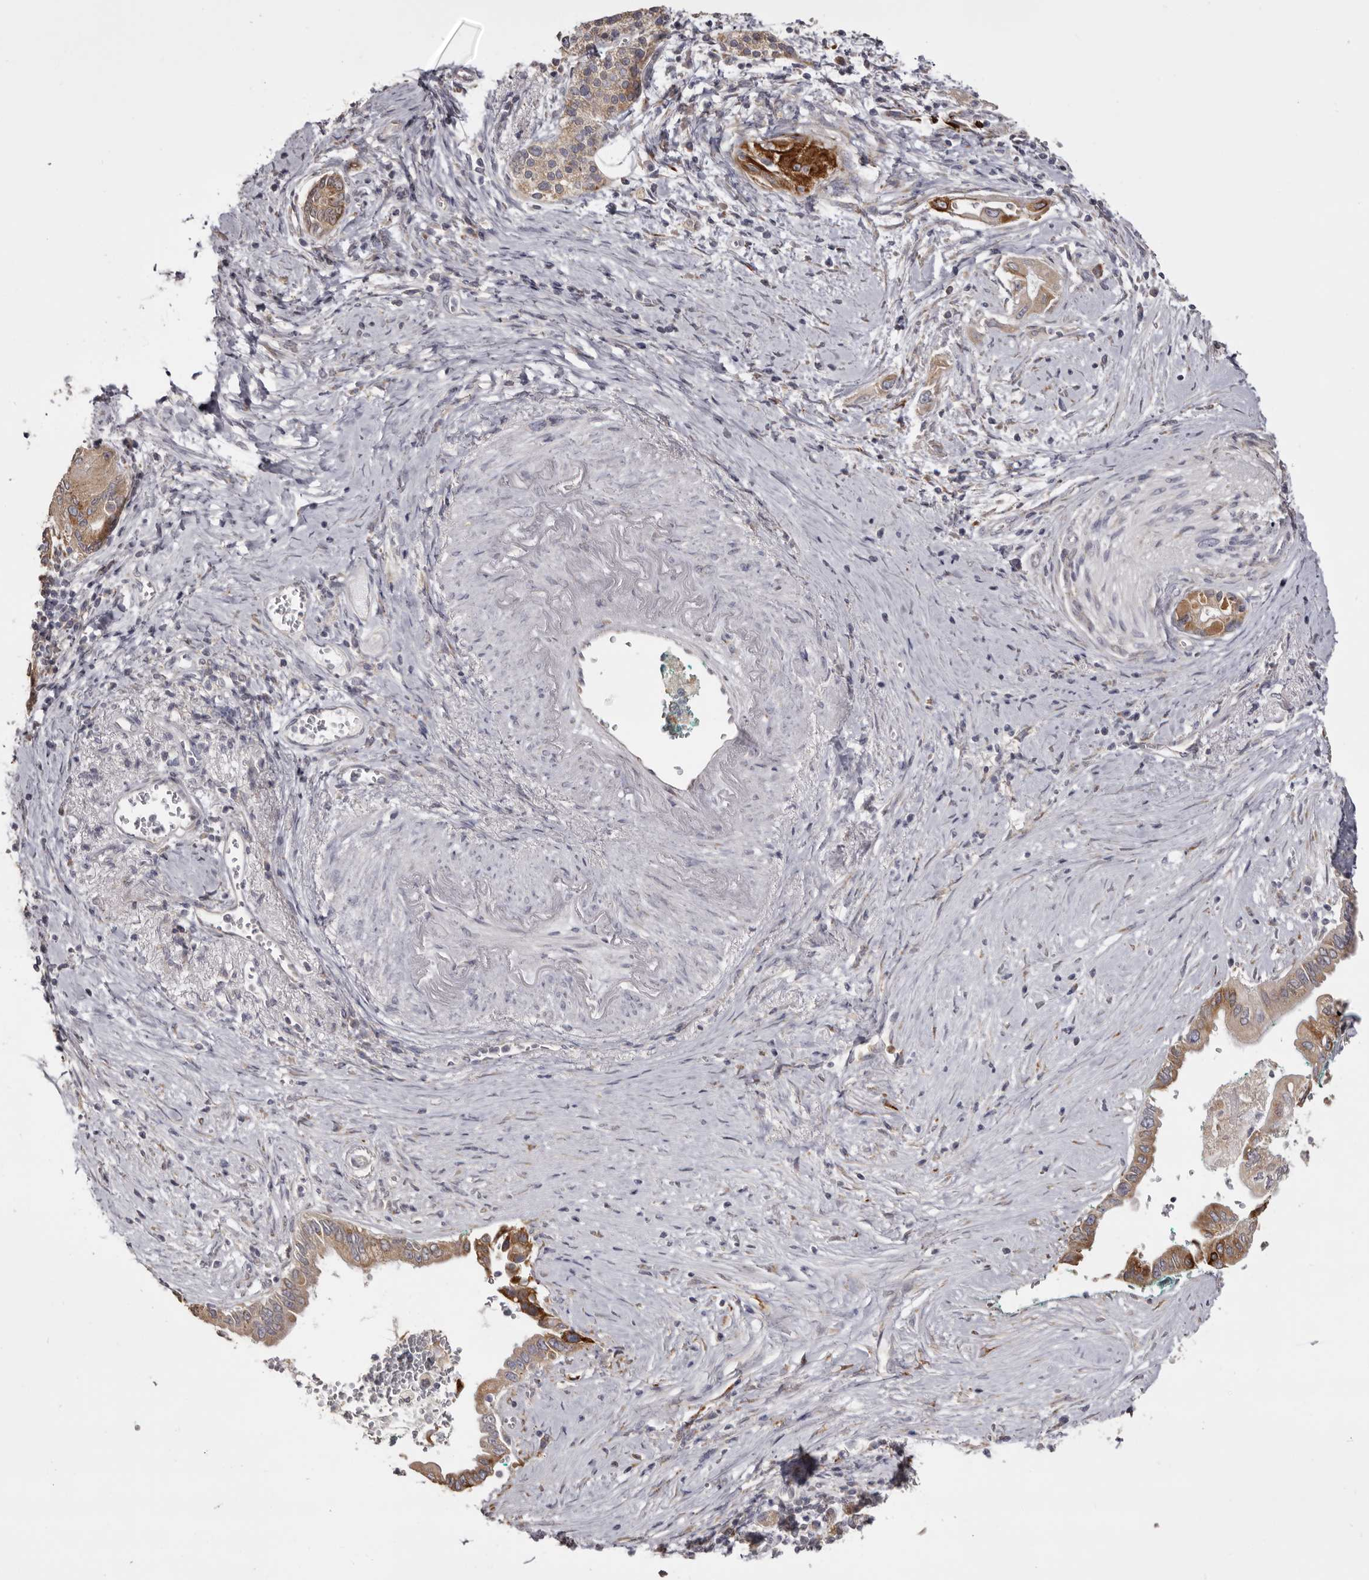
{"staining": {"intensity": "moderate", "quantity": ">75%", "location": "cytoplasmic/membranous"}, "tissue": "pancreatic cancer", "cell_type": "Tumor cells", "image_type": "cancer", "snomed": [{"axis": "morphology", "description": "Adenocarcinoma, NOS"}, {"axis": "topography", "description": "Pancreas"}], "caption": "Pancreatic cancer tissue shows moderate cytoplasmic/membranous staining in about >75% of tumor cells, visualized by immunohistochemistry.", "gene": "PIGX", "patient": {"sex": "male", "age": 78}}